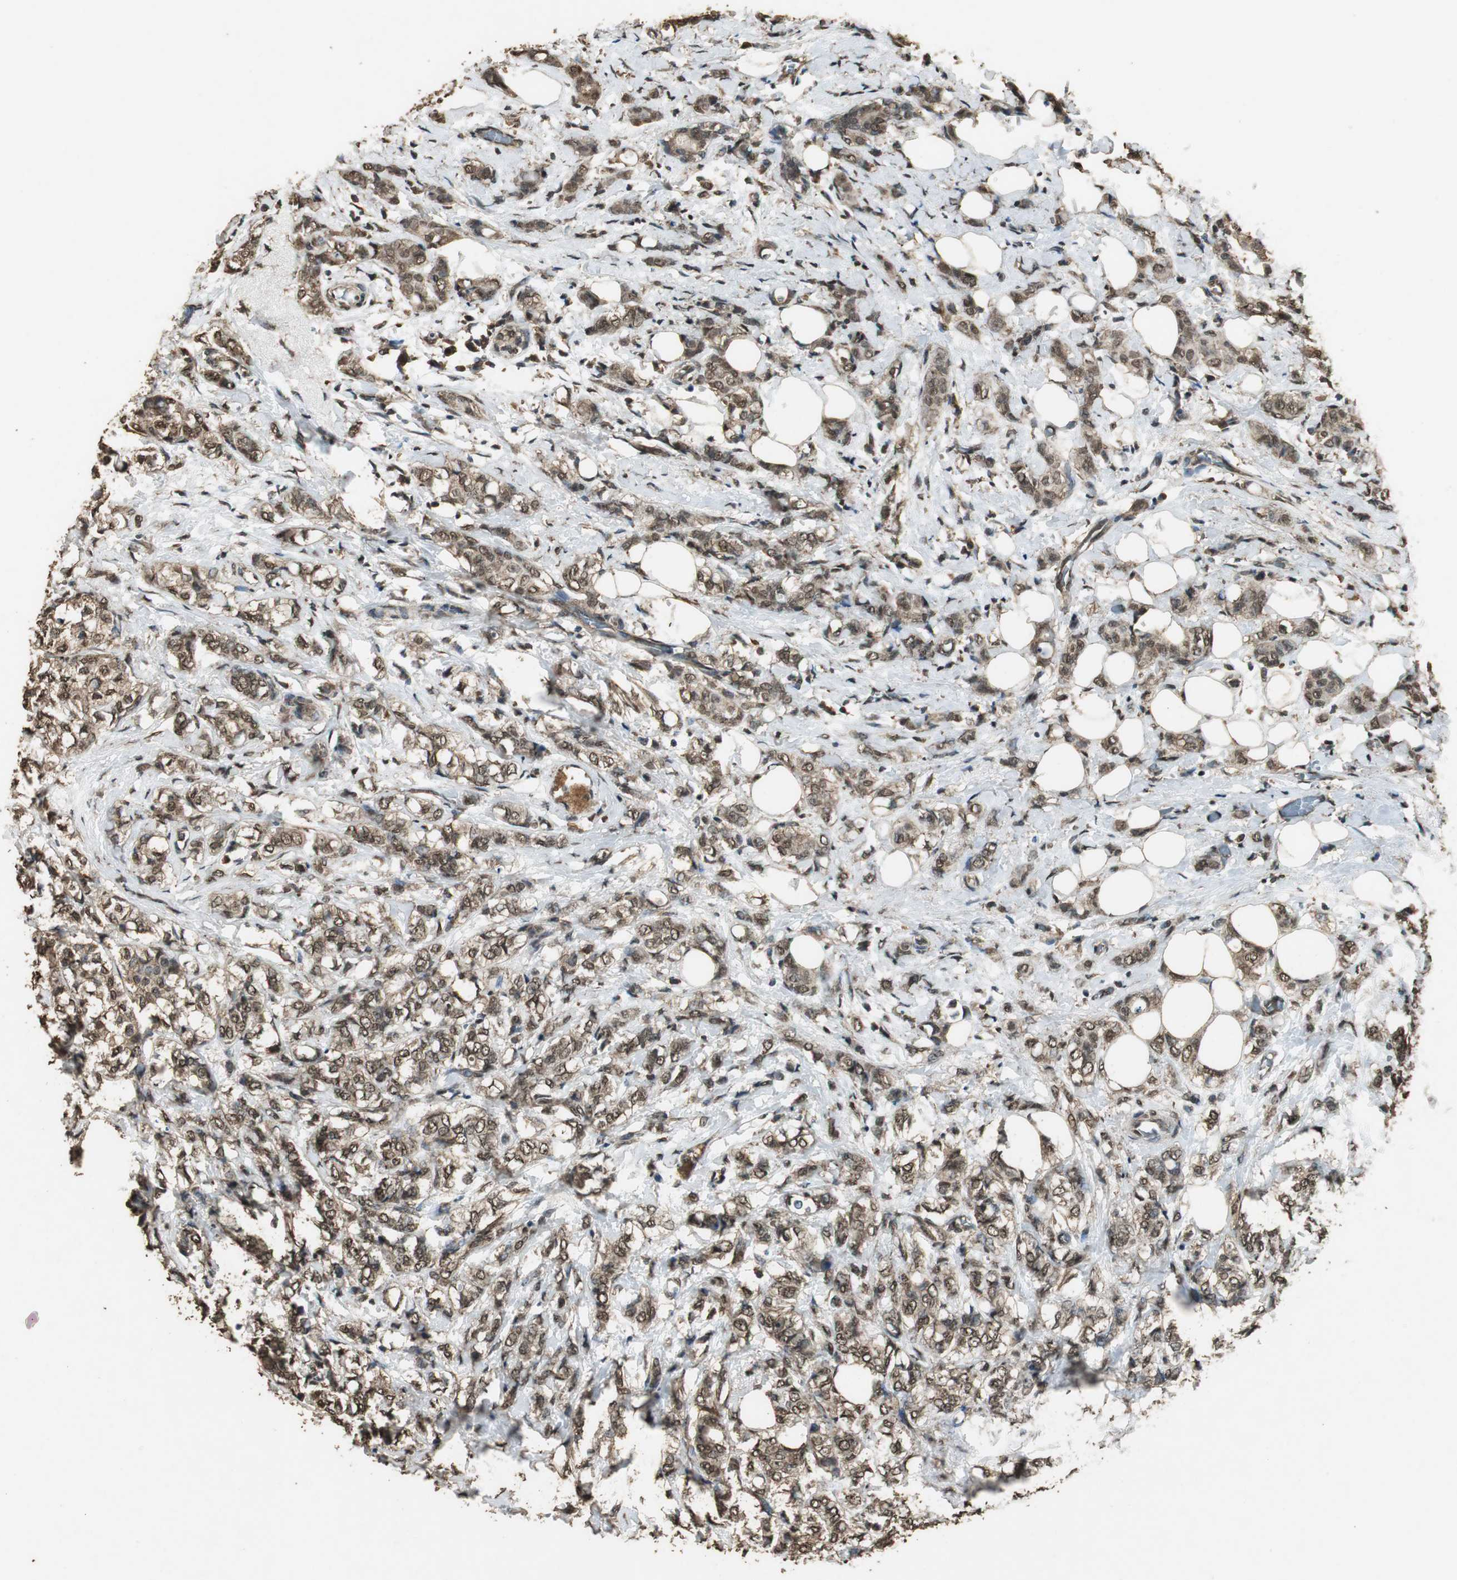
{"staining": {"intensity": "moderate", "quantity": ">75%", "location": "cytoplasmic/membranous,nuclear"}, "tissue": "breast cancer", "cell_type": "Tumor cells", "image_type": "cancer", "snomed": [{"axis": "morphology", "description": "Lobular carcinoma"}, {"axis": "topography", "description": "Breast"}], "caption": "Immunohistochemical staining of lobular carcinoma (breast) reveals moderate cytoplasmic/membranous and nuclear protein positivity in about >75% of tumor cells. Using DAB (3,3'-diaminobenzidine) (brown) and hematoxylin (blue) stains, captured at high magnification using brightfield microscopy.", "gene": "PPP1R13B", "patient": {"sex": "female", "age": 60}}